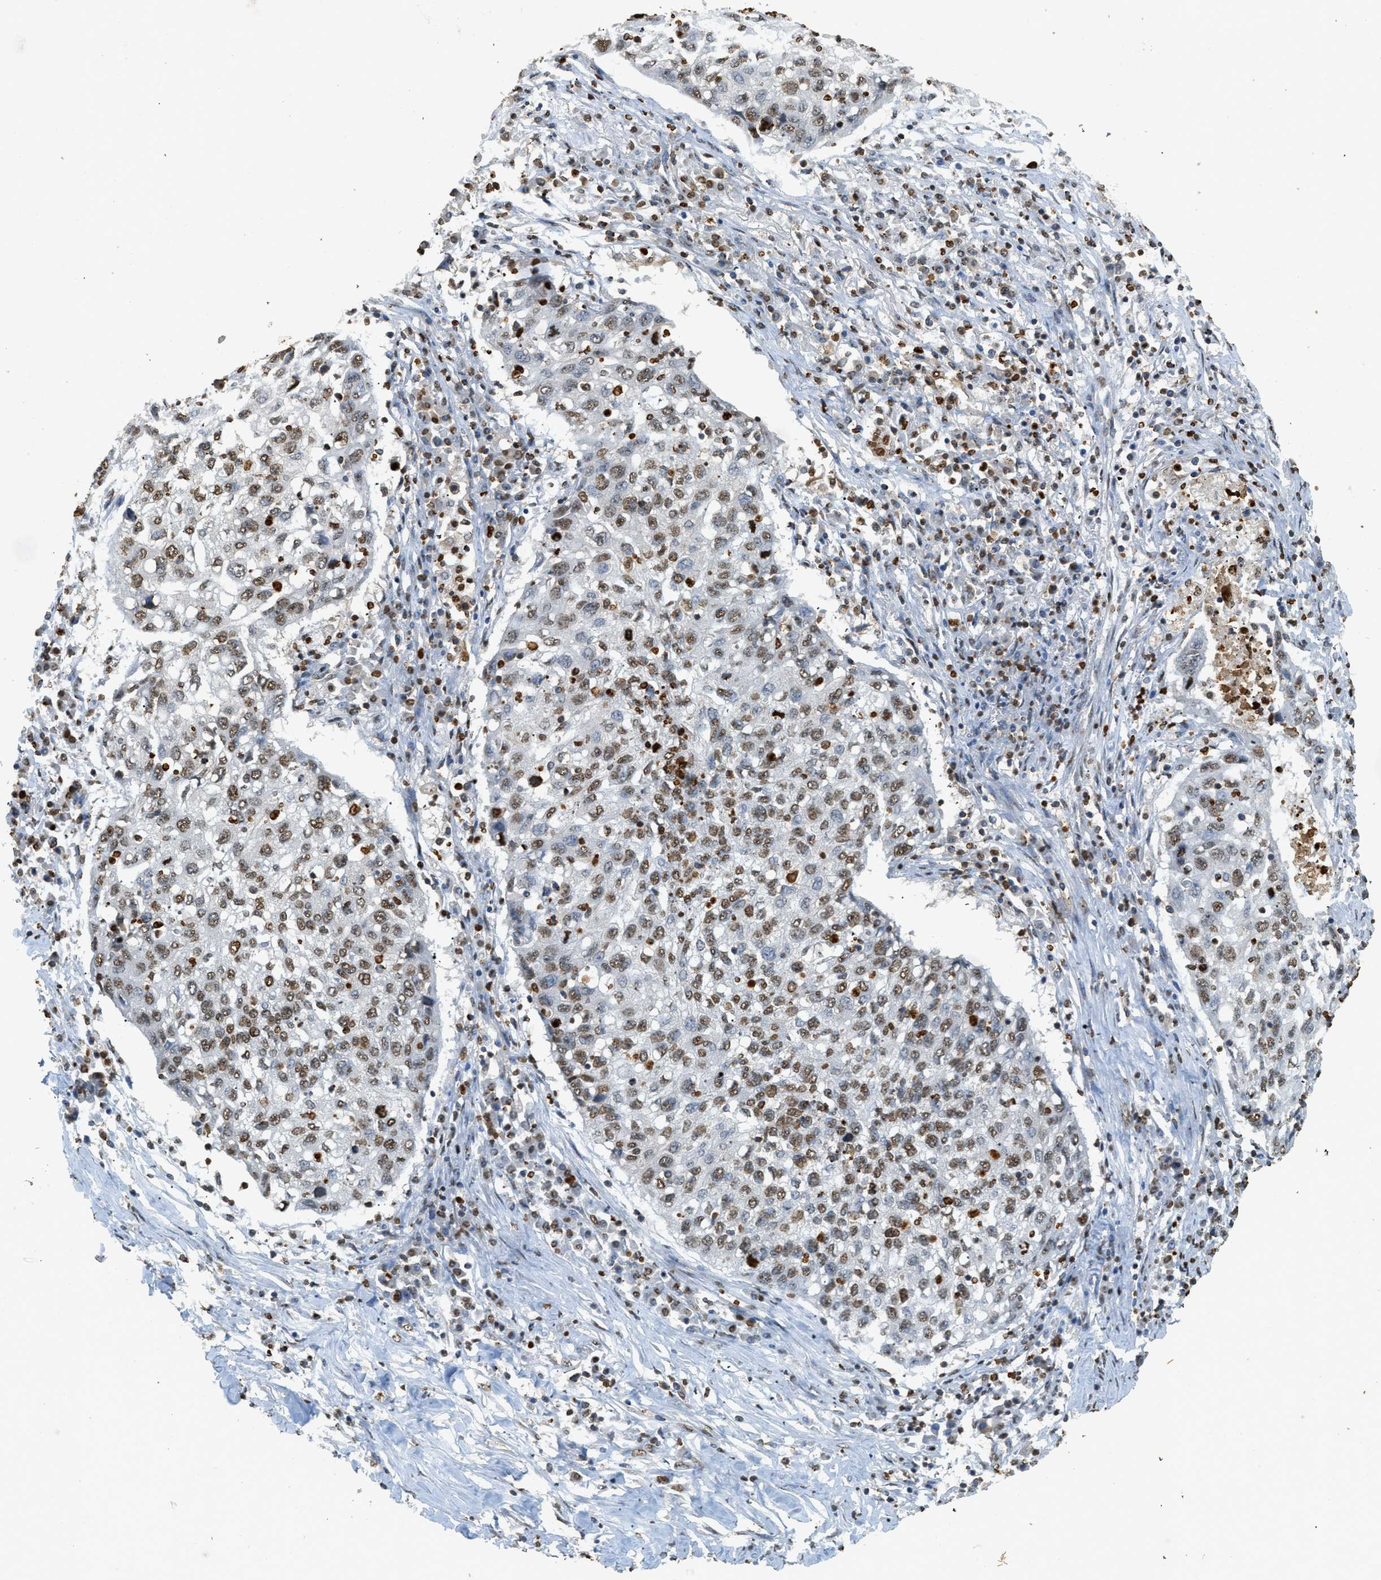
{"staining": {"intensity": "moderate", "quantity": ">75%", "location": "nuclear"}, "tissue": "lung cancer", "cell_type": "Tumor cells", "image_type": "cancer", "snomed": [{"axis": "morphology", "description": "Squamous cell carcinoma, NOS"}, {"axis": "topography", "description": "Lung"}], "caption": "Approximately >75% of tumor cells in squamous cell carcinoma (lung) display moderate nuclear protein staining as visualized by brown immunohistochemical staining.", "gene": "NR5A2", "patient": {"sex": "female", "age": 63}}